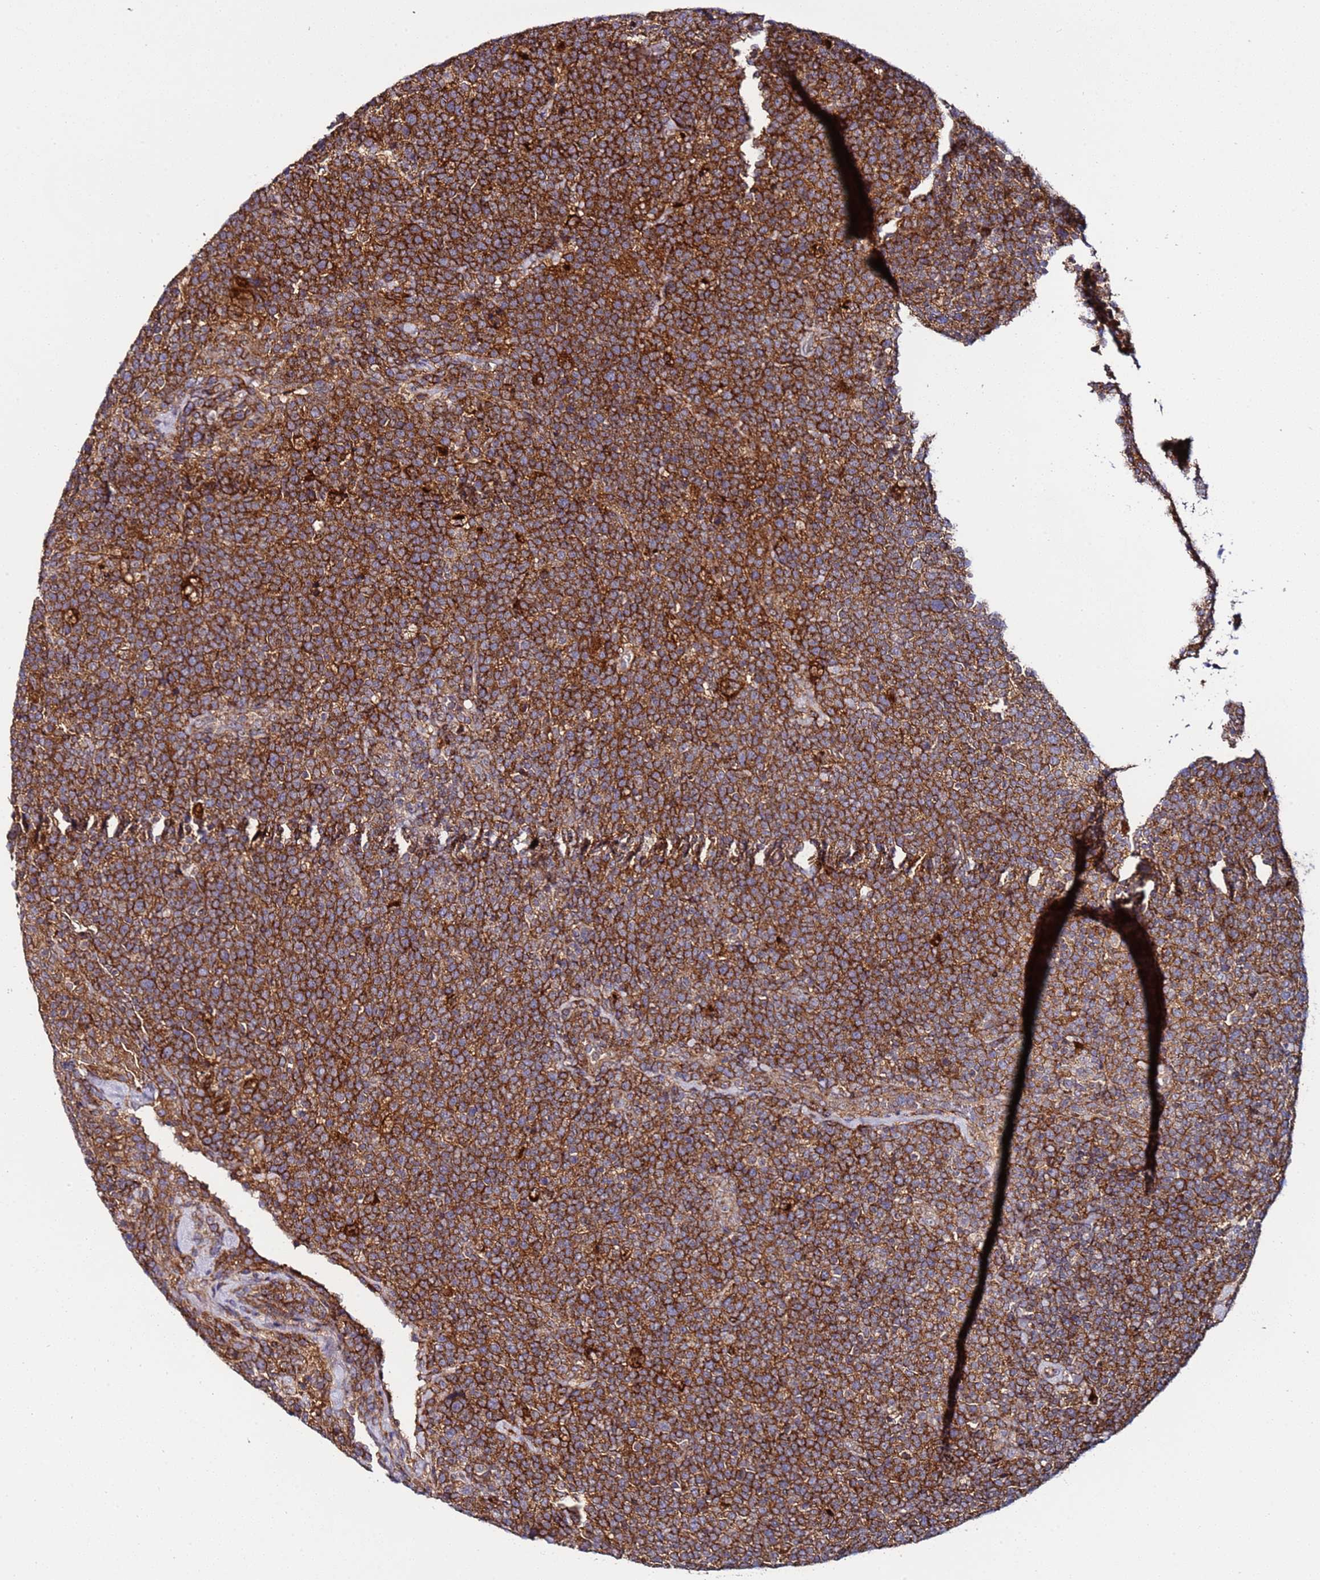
{"staining": {"intensity": "strong", "quantity": ">75%", "location": "cytoplasmic/membranous"}, "tissue": "lymphoma", "cell_type": "Tumor cells", "image_type": "cancer", "snomed": [{"axis": "morphology", "description": "Malignant lymphoma, non-Hodgkin's type, High grade"}, {"axis": "topography", "description": "Lymph node"}], "caption": "Approximately >75% of tumor cells in lymphoma exhibit strong cytoplasmic/membranous protein positivity as visualized by brown immunohistochemical staining.", "gene": "TMEM176B", "patient": {"sex": "male", "age": 61}}